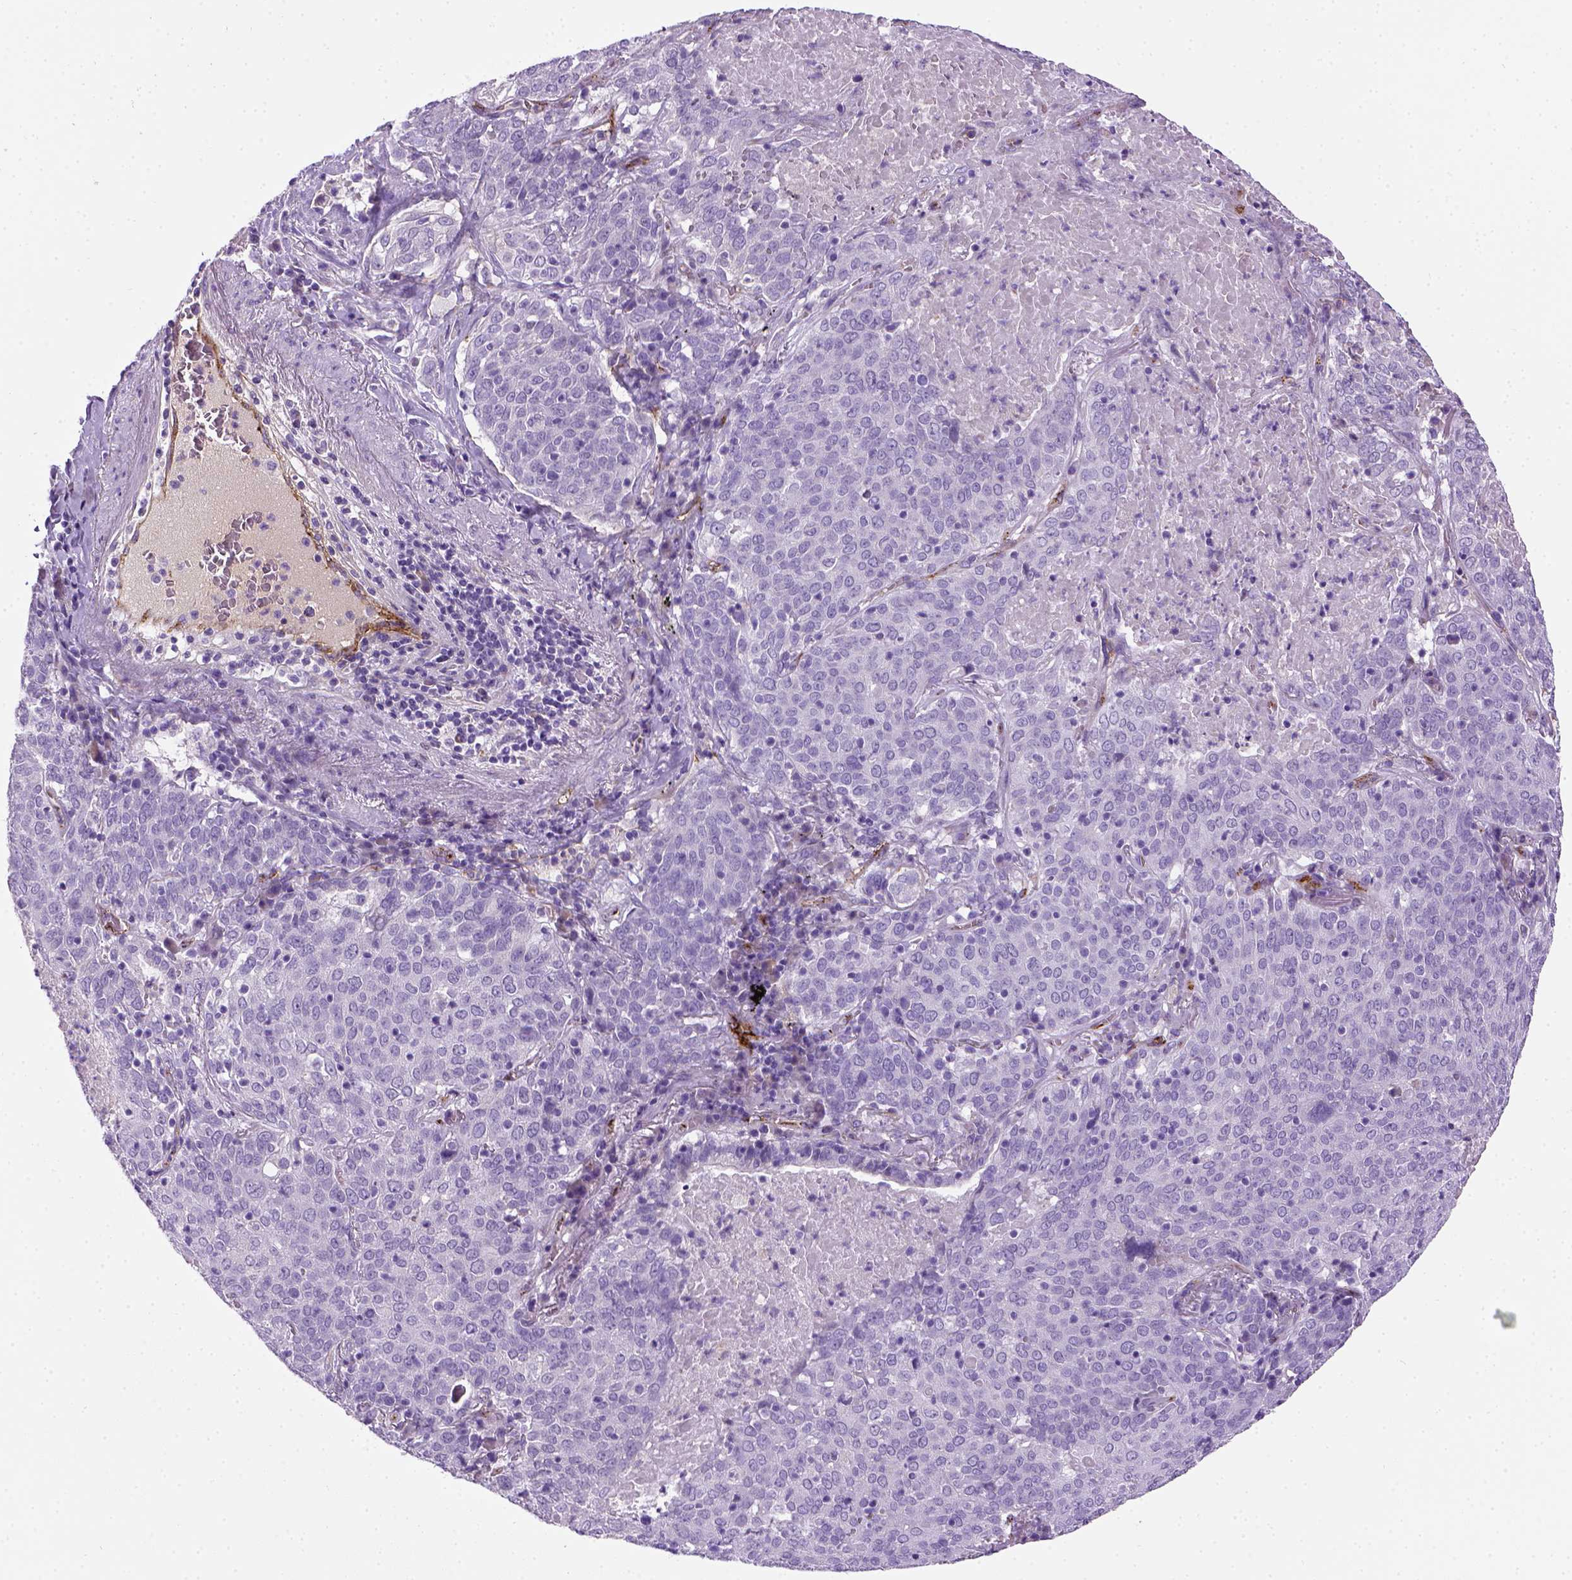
{"staining": {"intensity": "negative", "quantity": "none", "location": "none"}, "tissue": "lung cancer", "cell_type": "Tumor cells", "image_type": "cancer", "snomed": [{"axis": "morphology", "description": "Squamous cell carcinoma, NOS"}, {"axis": "topography", "description": "Lung"}], "caption": "A photomicrograph of lung squamous cell carcinoma stained for a protein reveals no brown staining in tumor cells.", "gene": "VWF", "patient": {"sex": "male", "age": 82}}